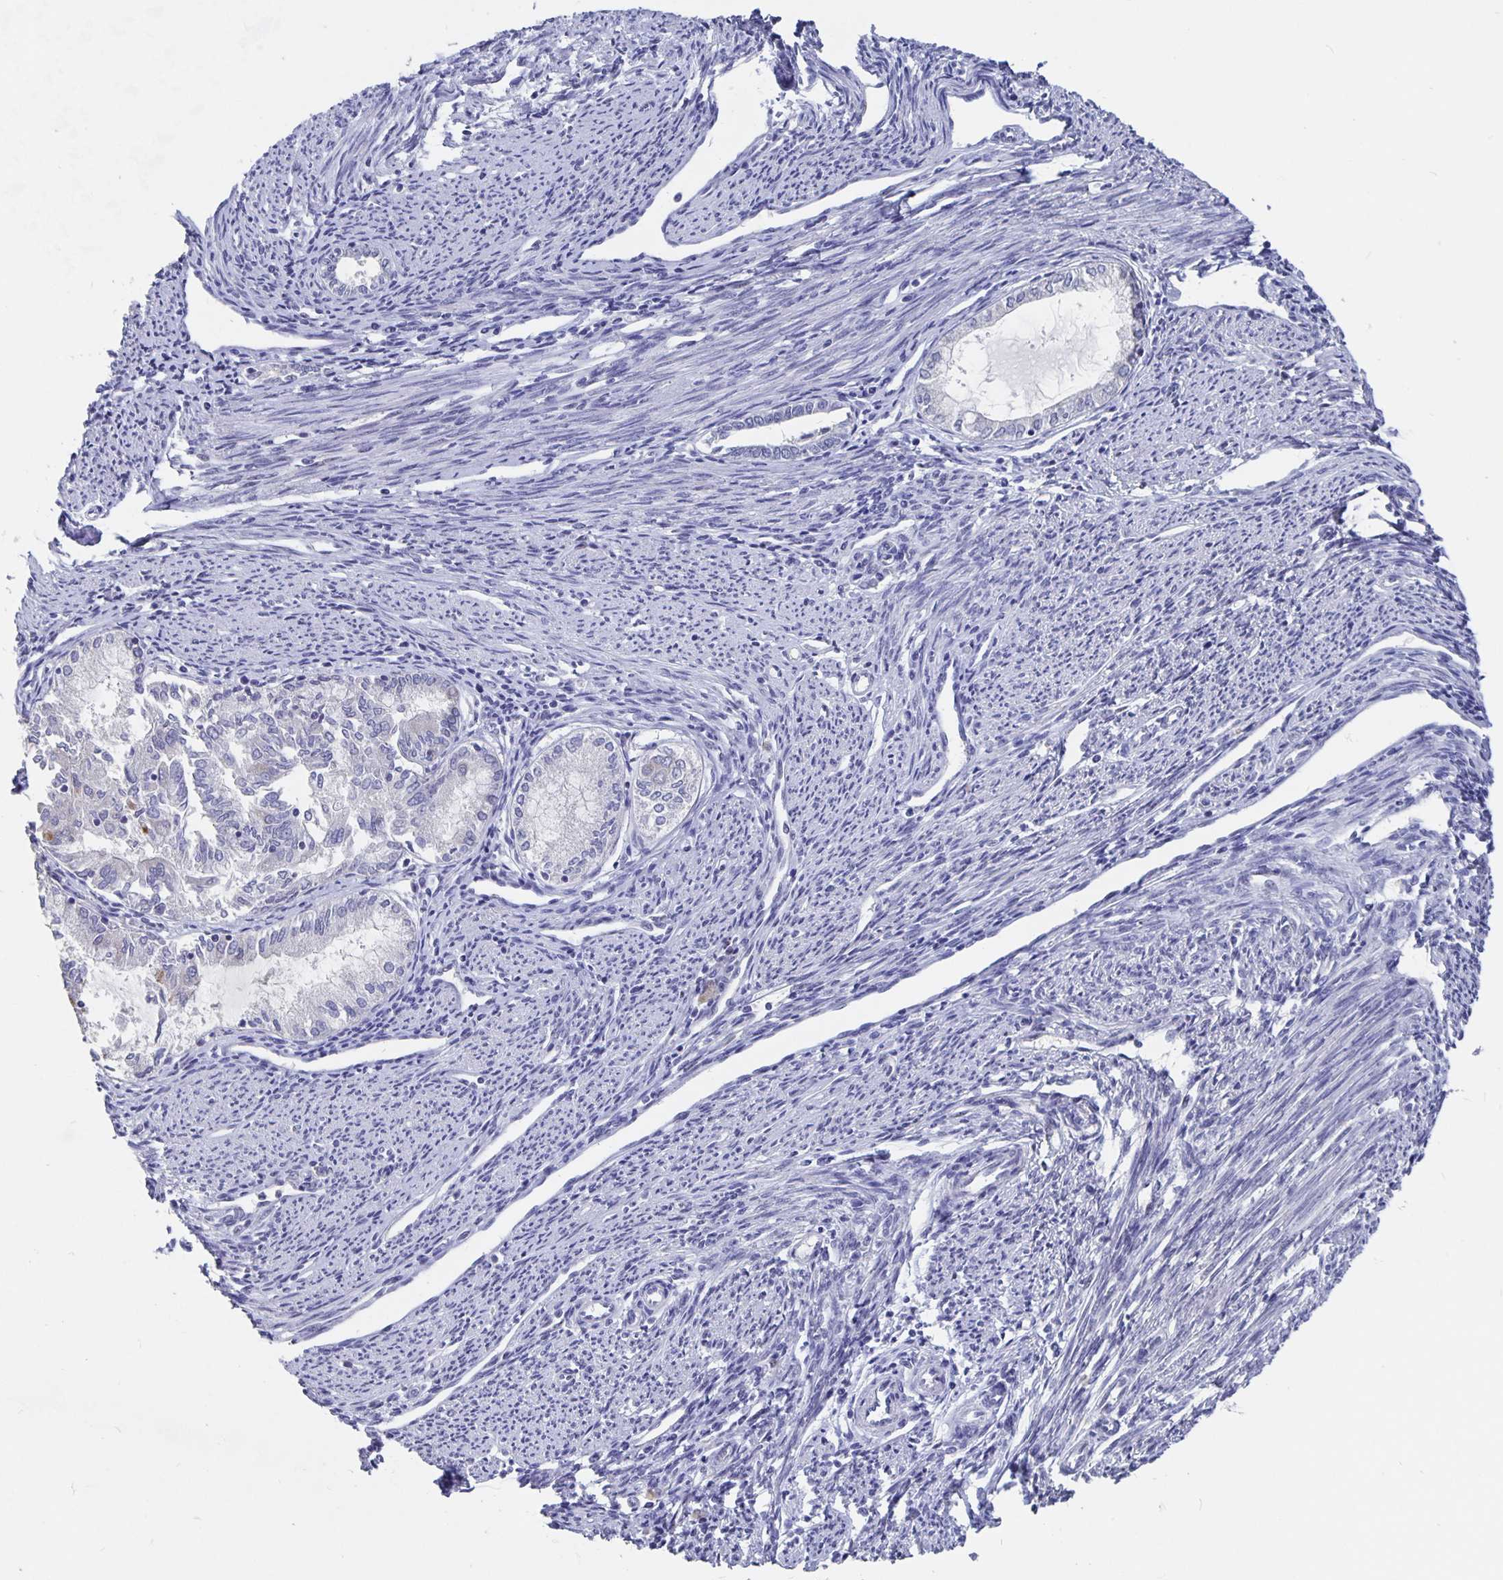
{"staining": {"intensity": "negative", "quantity": "none", "location": "none"}, "tissue": "endometrial cancer", "cell_type": "Tumor cells", "image_type": "cancer", "snomed": [{"axis": "morphology", "description": "Adenocarcinoma, NOS"}, {"axis": "topography", "description": "Endometrium"}], "caption": "This is an immunohistochemistry image of human endometrial cancer. There is no expression in tumor cells.", "gene": "SMOC1", "patient": {"sex": "female", "age": 79}}